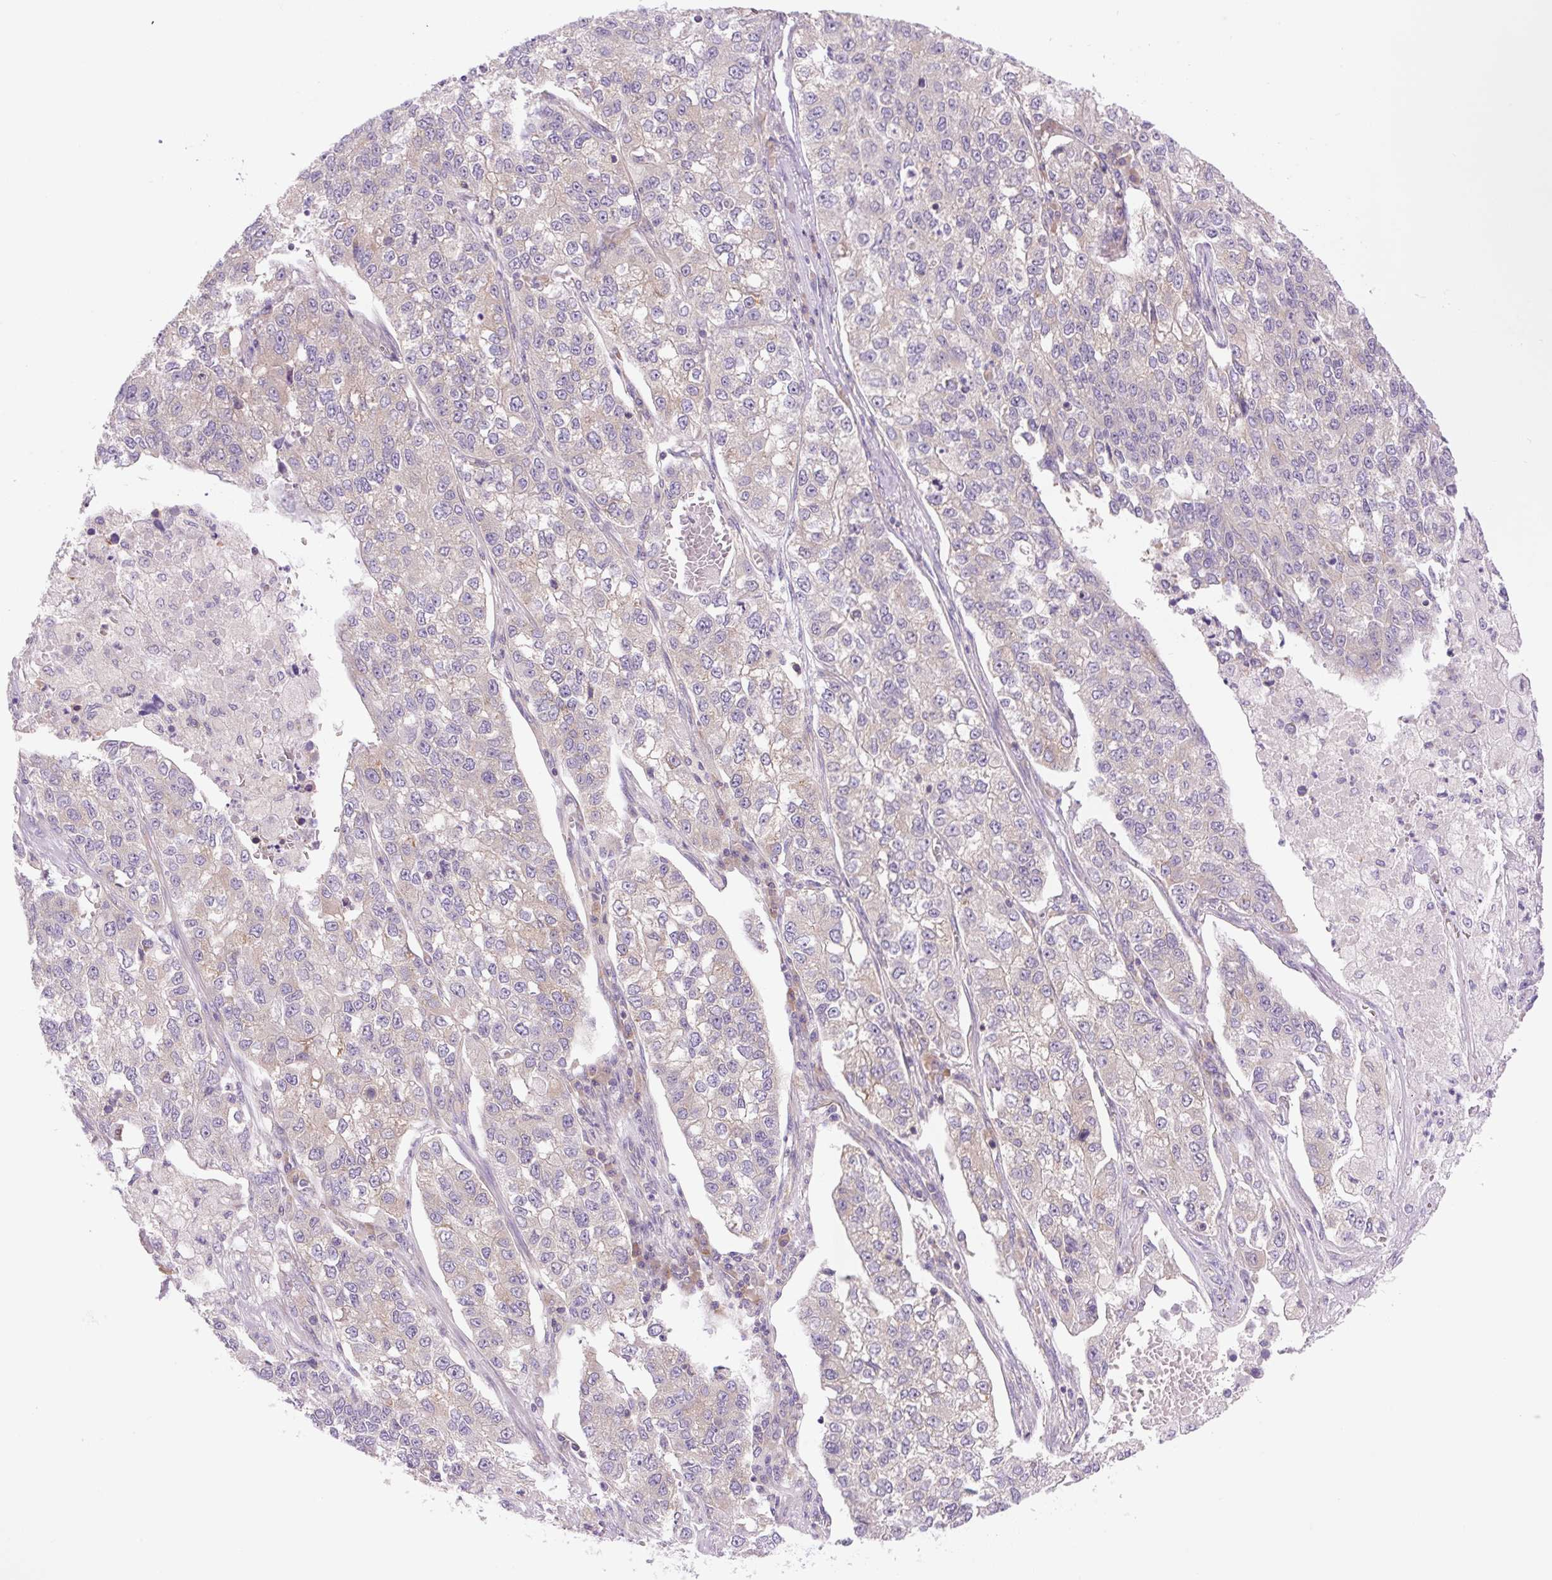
{"staining": {"intensity": "negative", "quantity": "none", "location": "none"}, "tissue": "lung cancer", "cell_type": "Tumor cells", "image_type": "cancer", "snomed": [{"axis": "morphology", "description": "Adenocarcinoma, NOS"}, {"axis": "topography", "description": "Lung"}], "caption": "This is an immunohistochemistry image of lung cancer (adenocarcinoma). There is no expression in tumor cells.", "gene": "MINK1", "patient": {"sex": "male", "age": 49}}